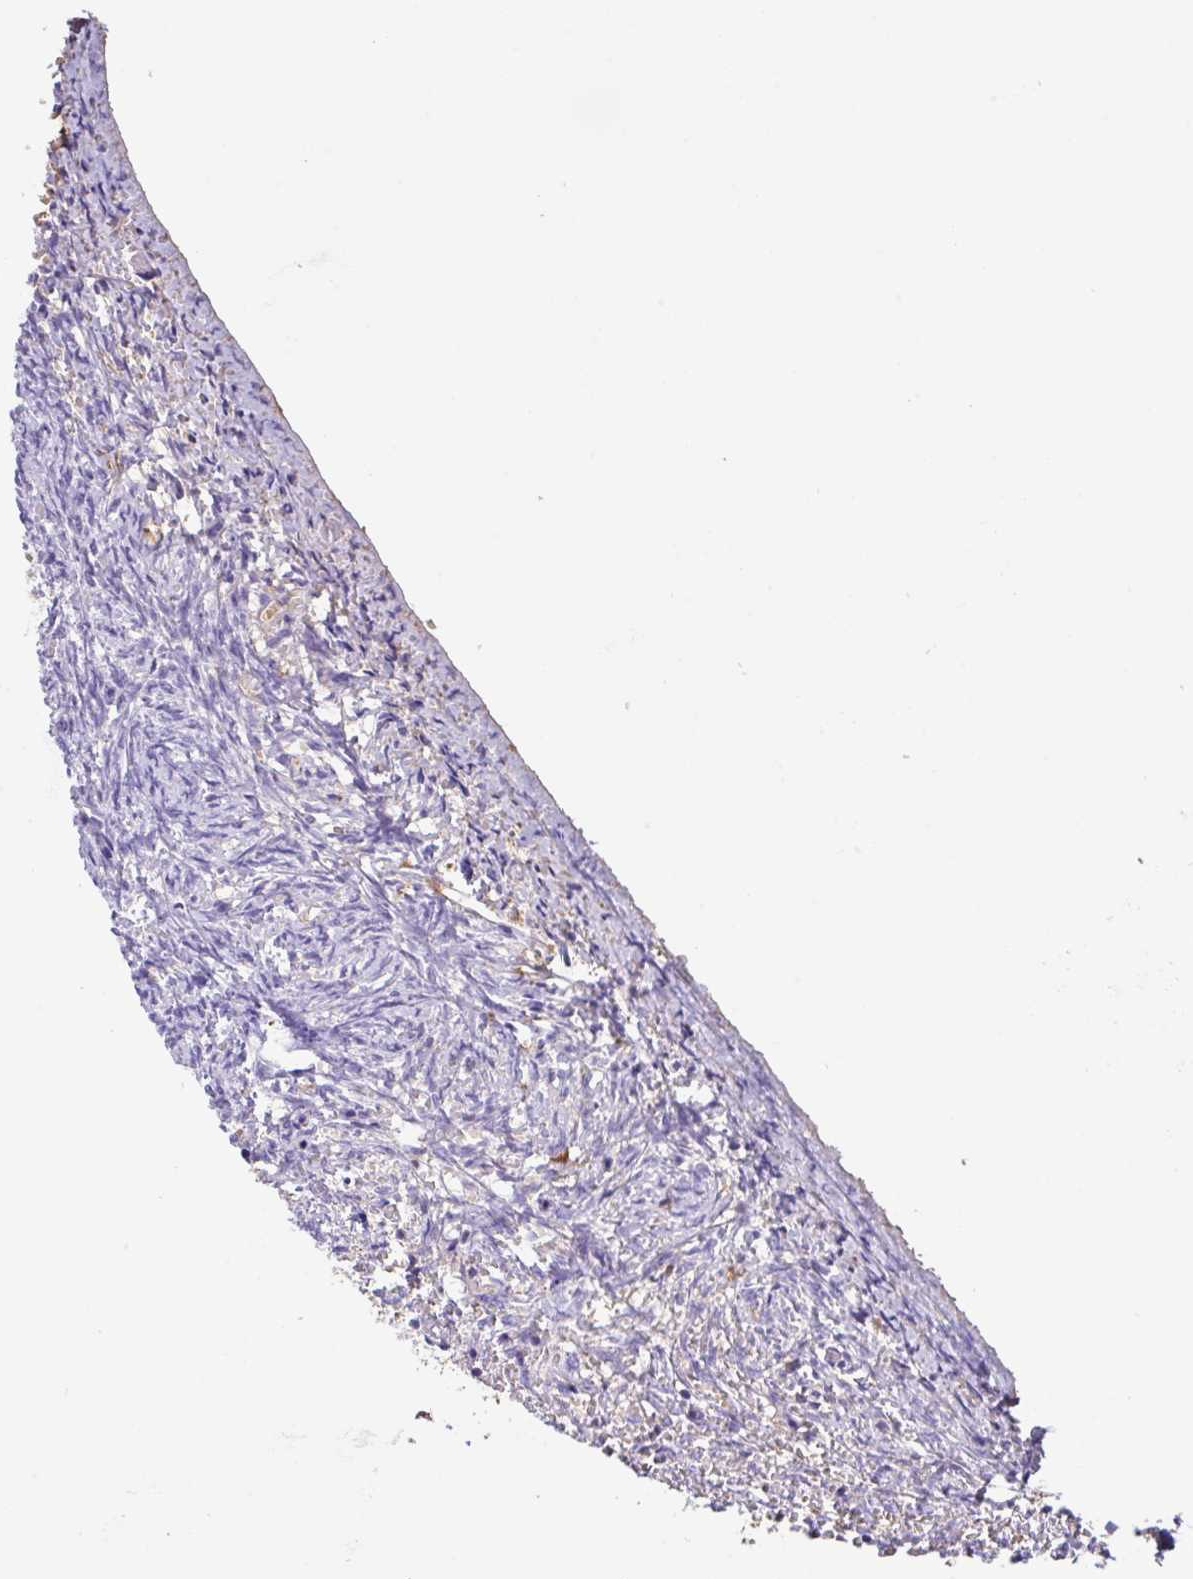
{"staining": {"intensity": "negative", "quantity": "none", "location": "none"}, "tissue": "ovary", "cell_type": "Ovarian stroma cells", "image_type": "normal", "snomed": [{"axis": "morphology", "description": "Normal tissue, NOS"}, {"axis": "topography", "description": "Ovary"}], "caption": "Benign ovary was stained to show a protein in brown. There is no significant expression in ovarian stroma cells. (DAB IHC visualized using brightfield microscopy, high magnification).", "gene": "HOXC12", "patient": {"sex": "female", "age": 67}}